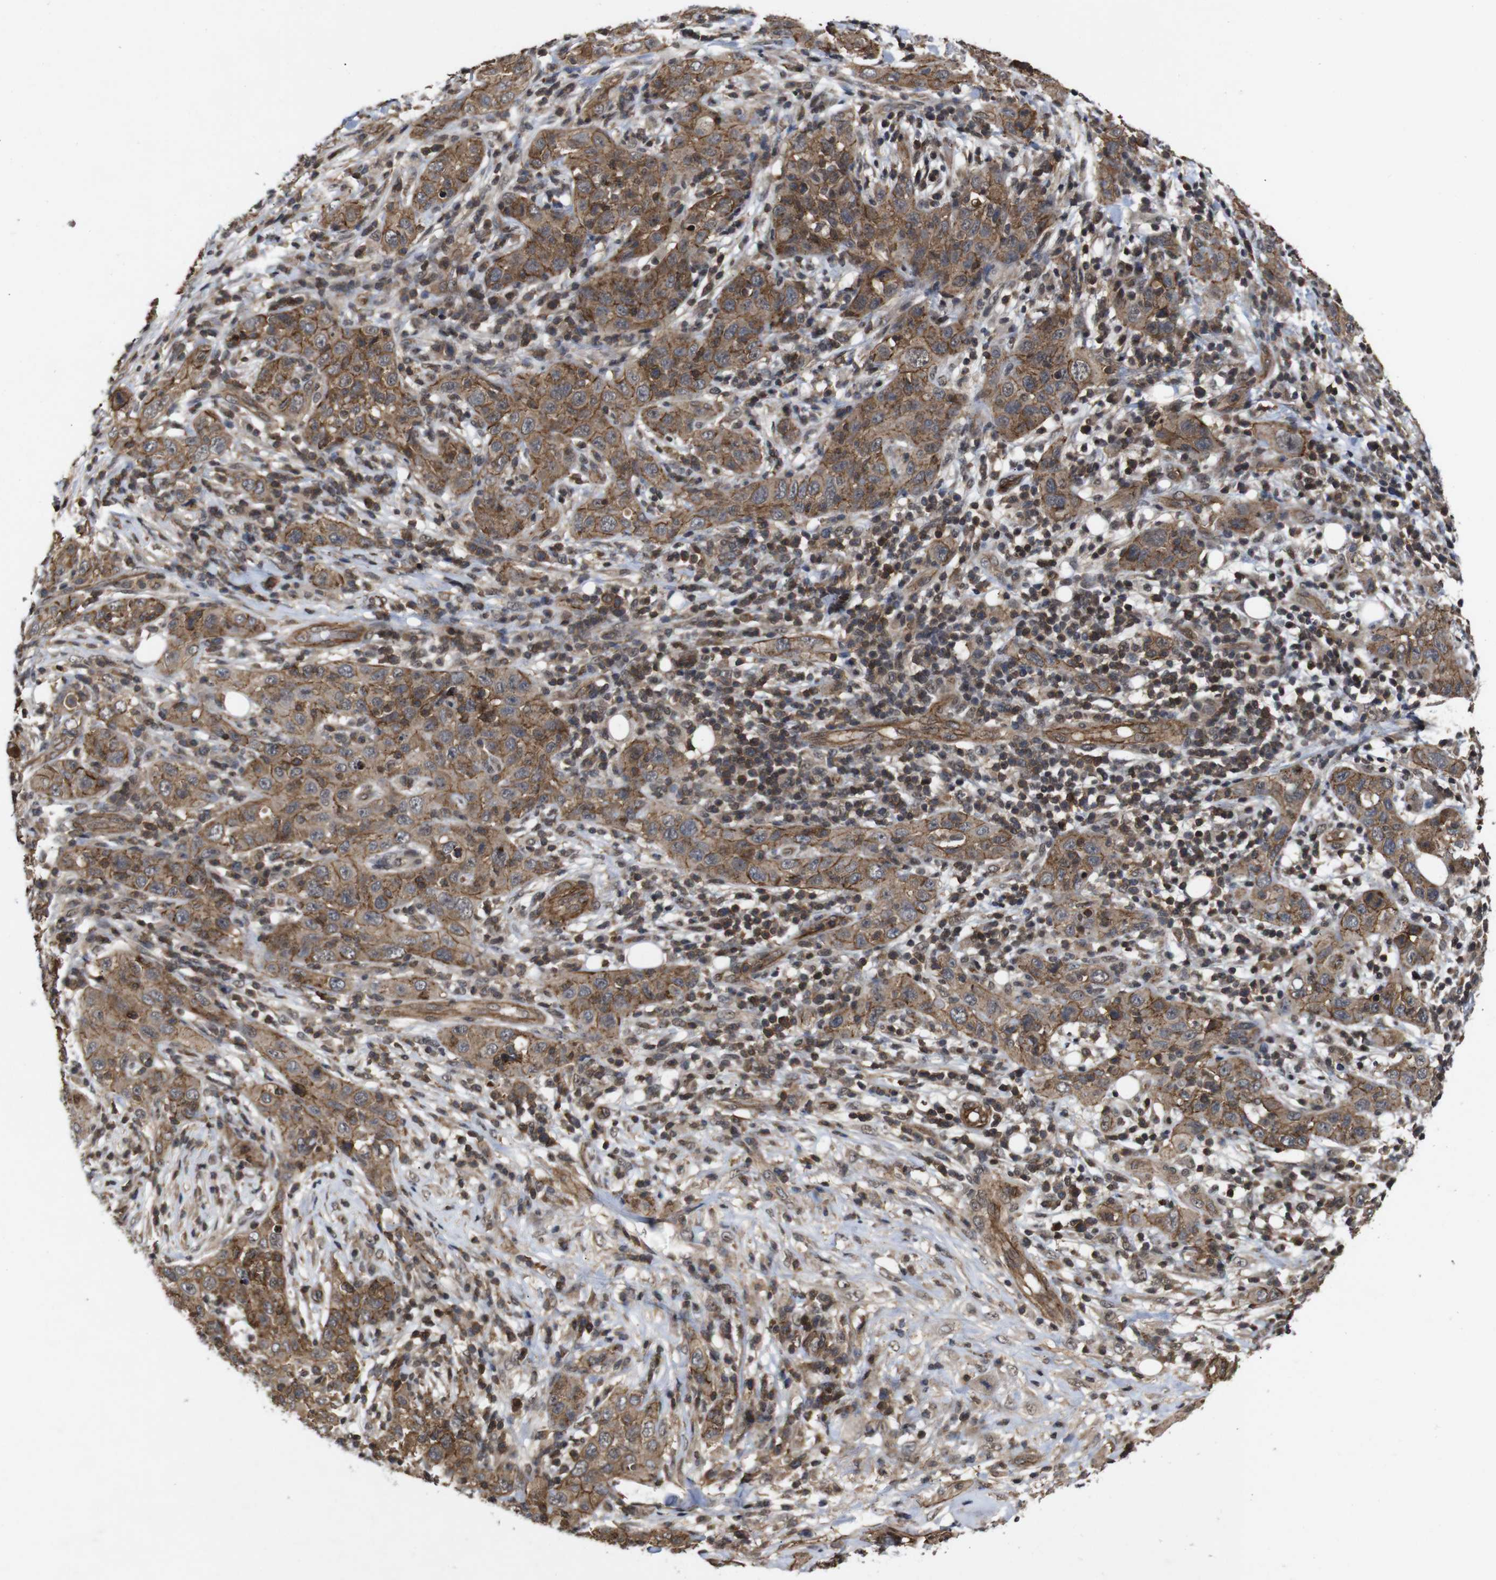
{"staining": {"intensity": "moderate", "quantity": ">75%", "location": "cytoplasmic/membranous"}, "tissue": "skin cancer", "cell_type": "Tumor cells", "image_type": "cancer", "snomed": [{"axis": "morphology", "description": "Squamous cell carcinoma, NOS"}, {"axis": "topography", "description": "Skin"}], "caption": "Protein expression analysis of human skin squamous cell carcinoma reveals moderate cytoplasmic/membranous staining in approximately >75% of tumor cells.", "gene": "NANOS1", "patient": {"sex": "female", "age": 88}}